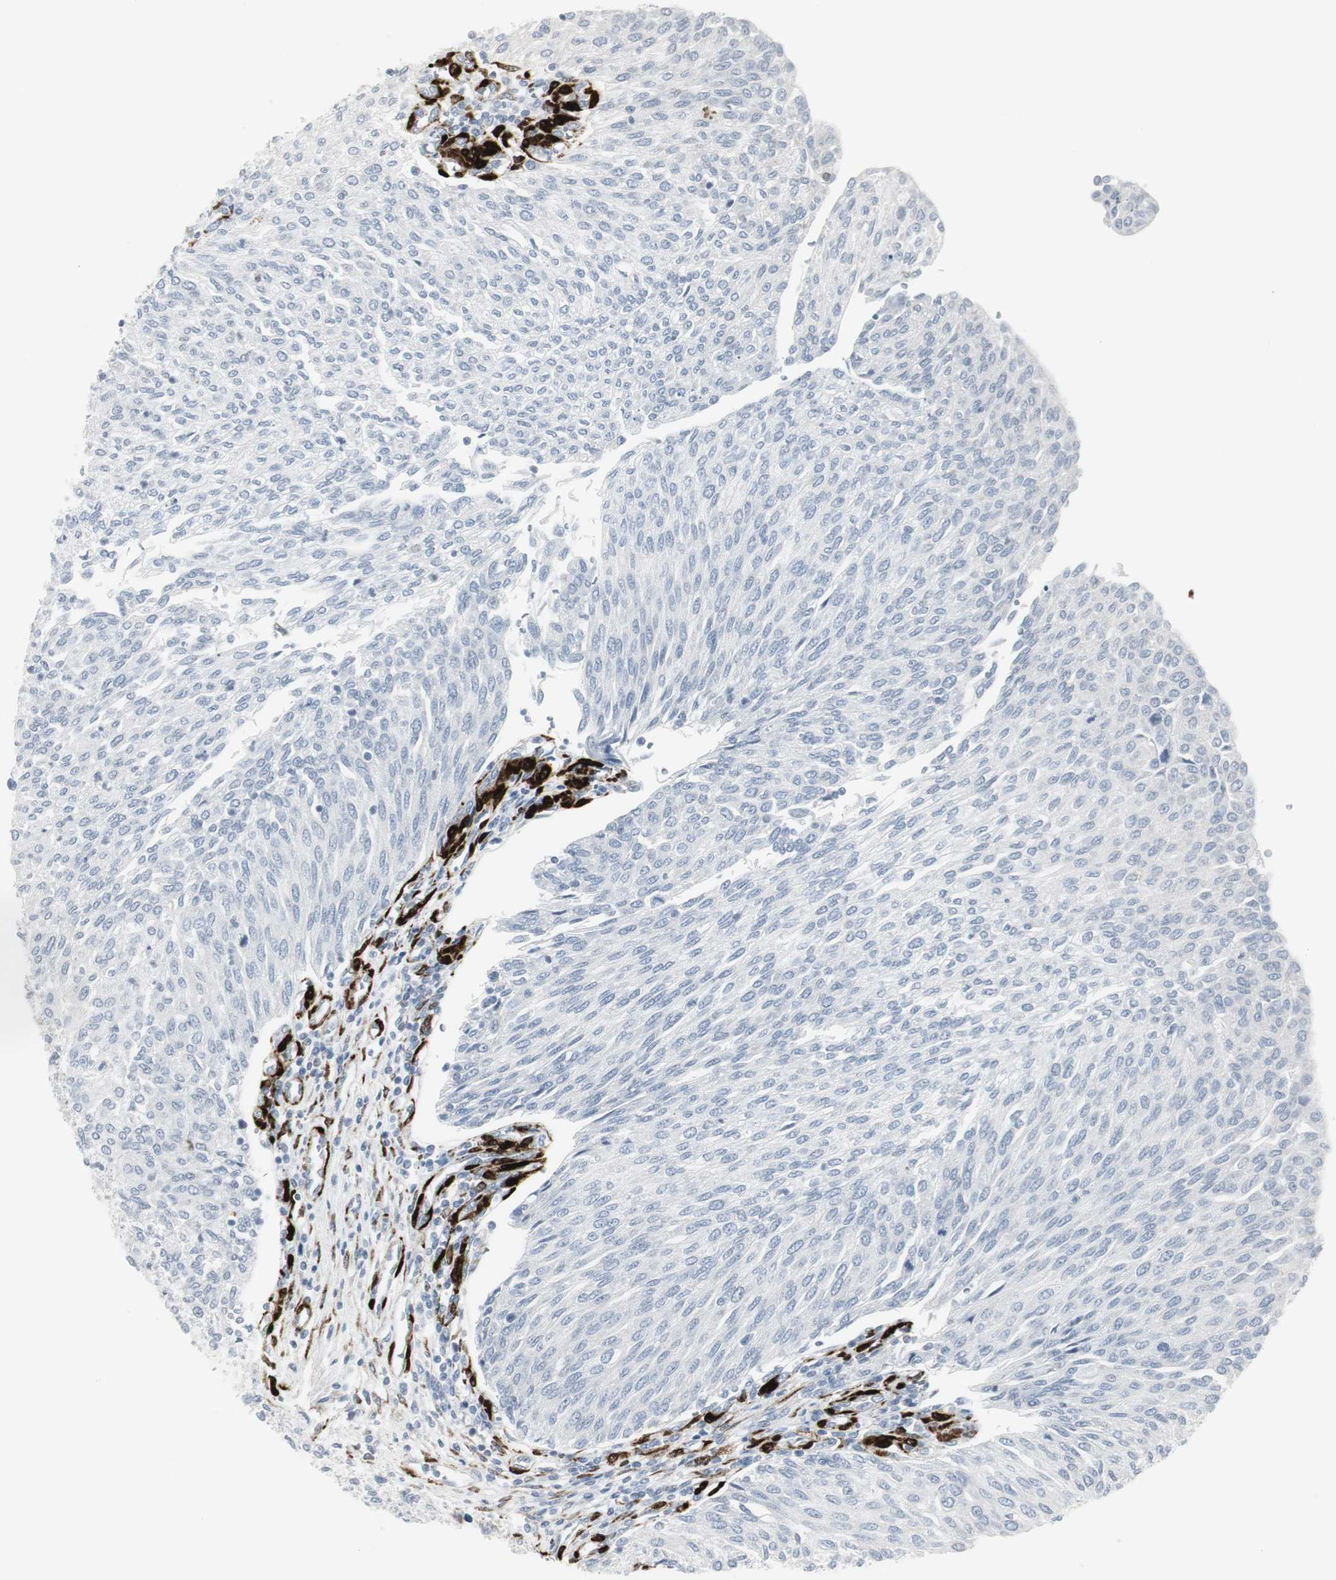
{"staining": {"intensity": "negative", "quantity": "none", "location": "none"}, "tissue": "urothelial cancer", "cell_type": "Tumor cells", "image_type": "cancer", "snomed": [{"axis": "morphology", "description": "Urothelial carcinoma, Low grade"}, {"axis": "topography", "description": "Urinary bladder"}], "caption": "High power microscopy photomicrograph of an immunohistochemistry (IHC) histopathology image of low-grade urothelial carcinoma, revealing no significant staining in tumor cells. Nuclei are stained in blue.", "gene": "PPP1R14A", "patient": {"sex": "female", "age": 79}}